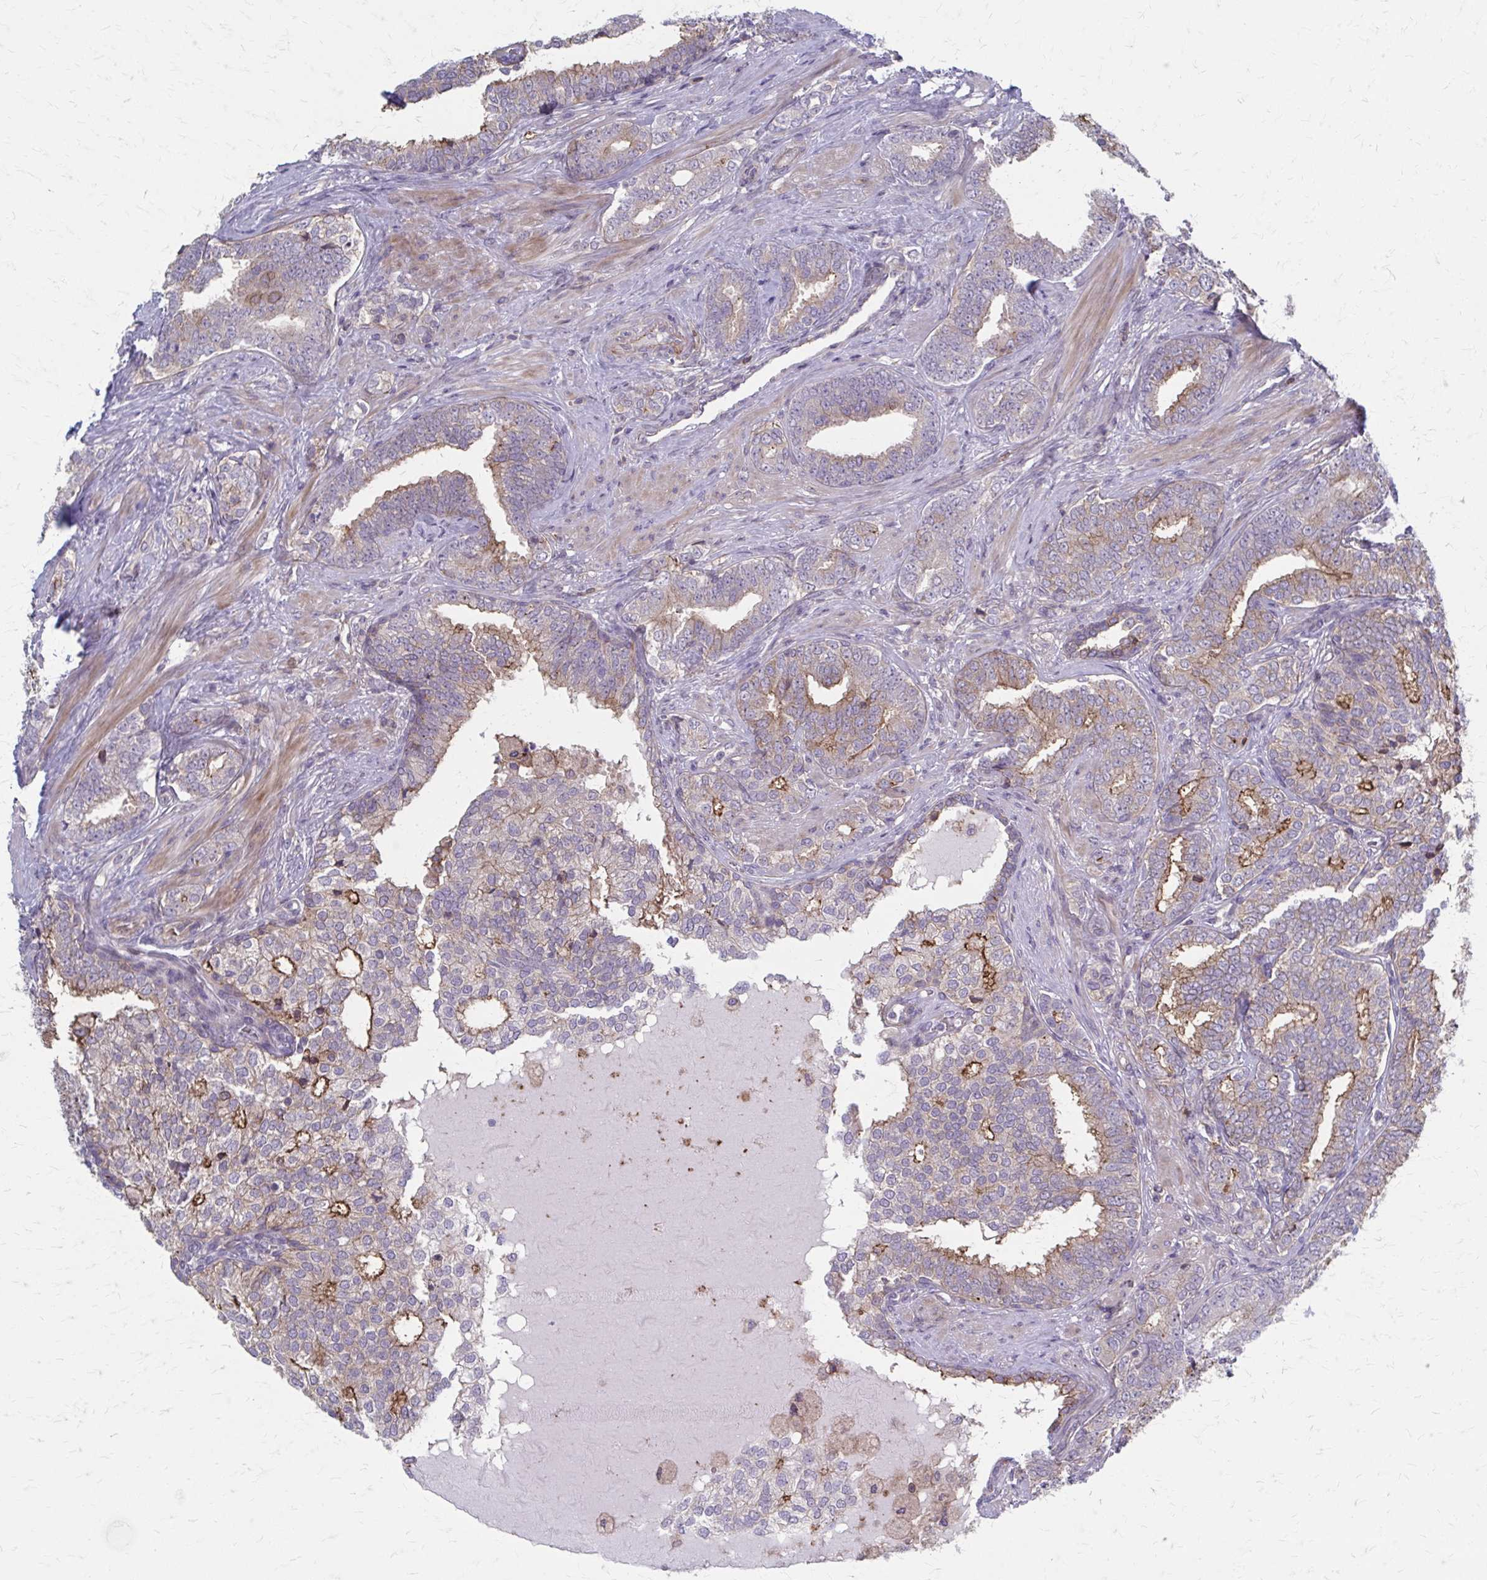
{"staining": {"intensity": "moderate", "quantity": "<25%", "location": "cytoplasmic/membranous"}, "tissue": "prostate cancer", "cell_type": "Tumor cells", "image_type": "cancer", "snomed": [{"axis": "morphology", "description": "Adenocarcinoma, High grade"}, {"axis": "topography", "description": "Prostate"}], "caption": "Moderate cytoplasmic/membranous protein positivity is identified in about <25% of tumor cells in high-grade adenocarcinoma (prostate). The staining was performed using DAB to visualize the protein expression in brown, while the nuclei were stained in blue with hematoxylin (Magnification: 20x).", "gene": "MMP14", "patient": {"sex": "male", "age": 72}}